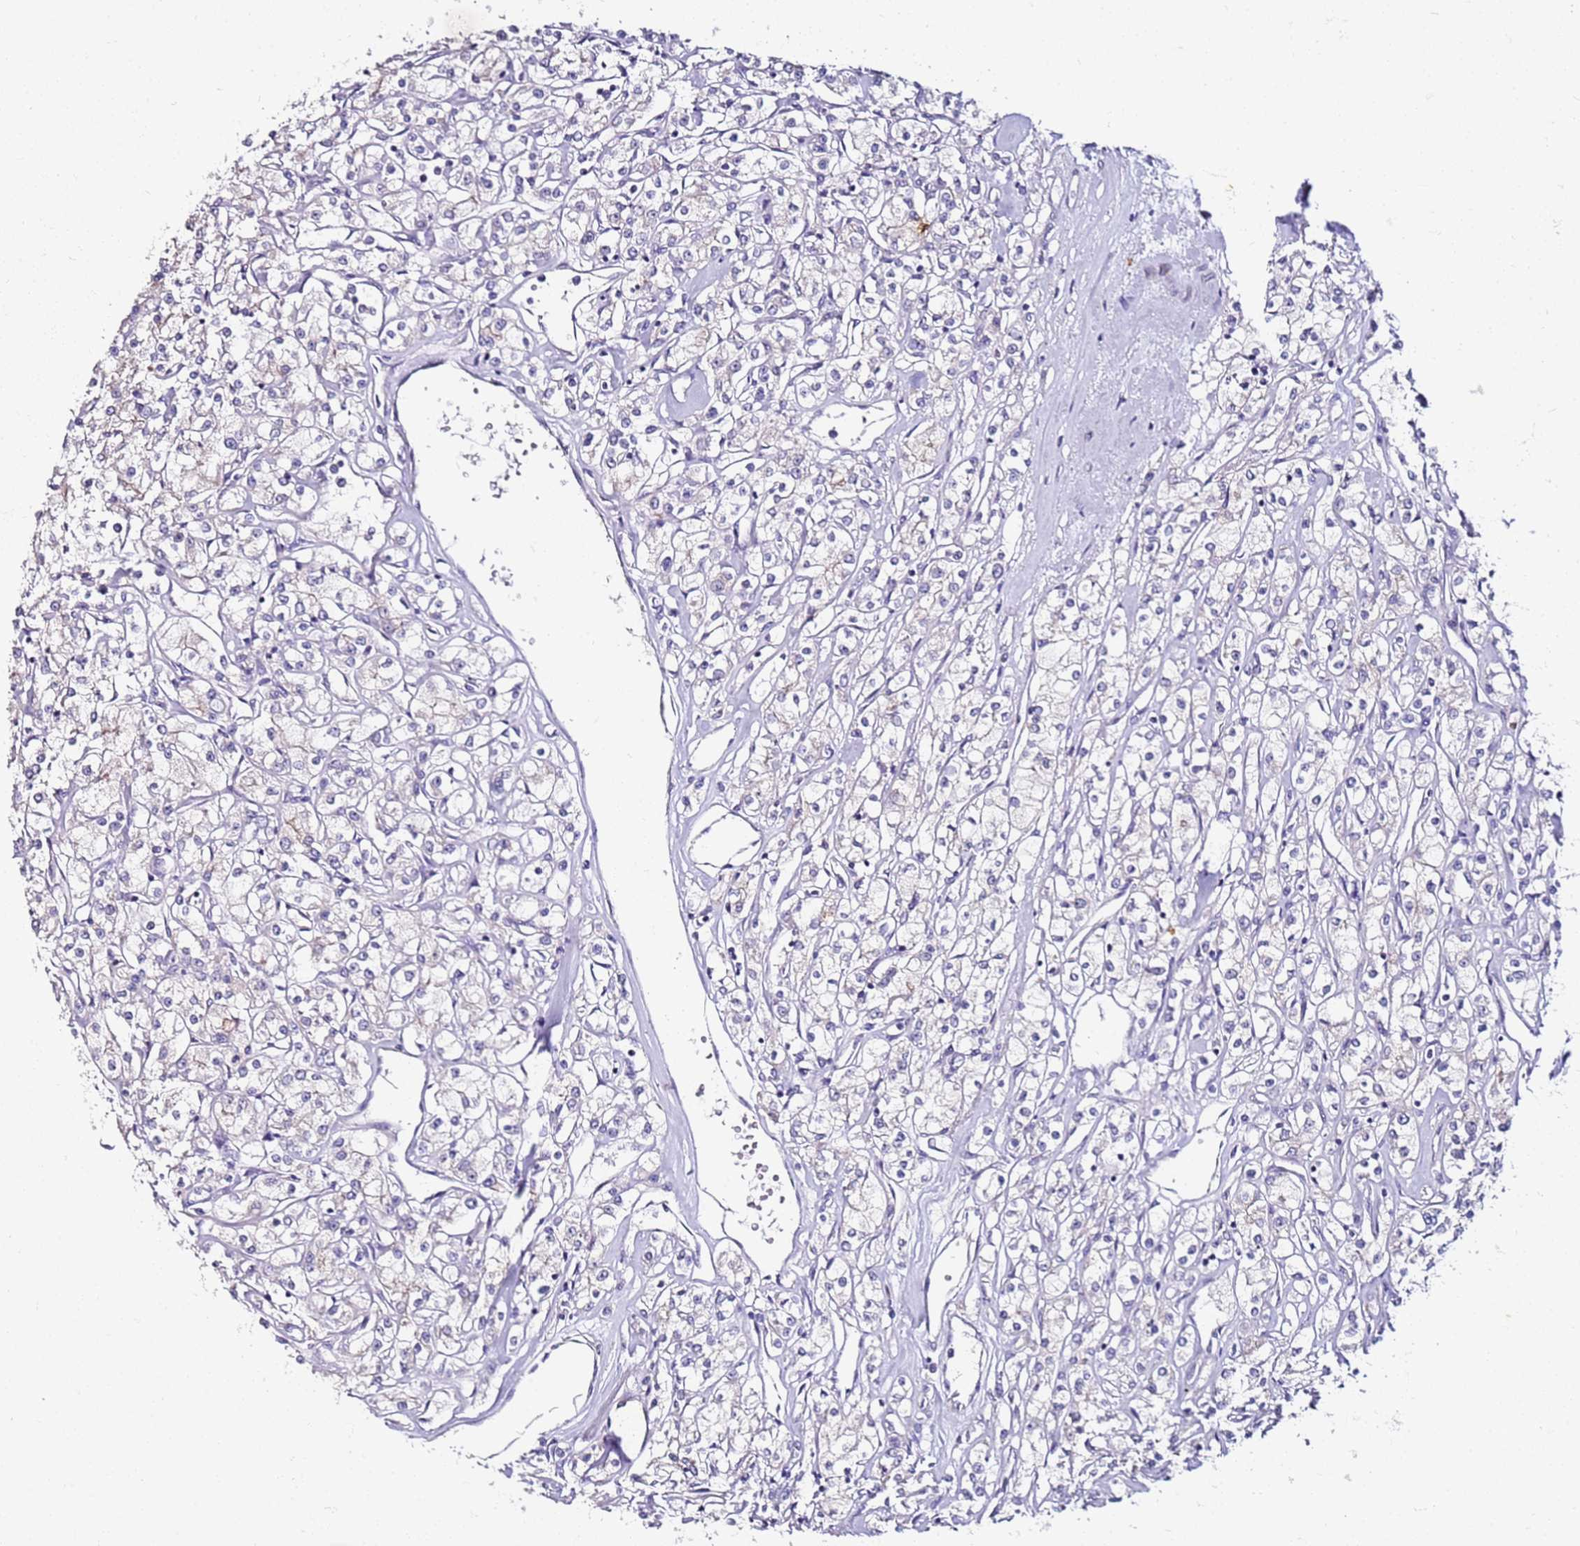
{"staining": {"intensity": "negative", "quantity": "none", "location": "none"}, "tissue": "renal cancer", "cell_type": "Tumor cells", "image_type": "cancer", "snomed": [{"axis": "morphology", "description": "Adenocarcinoma, NOS"}, {"axis": "topography", "description": "Kidney"}], "caption": "Tumor cells show no significant protein staining in adenocarcinoma (renal).", "gene": "SRRM5", "patient": {"sex": "female", "age": 59}}